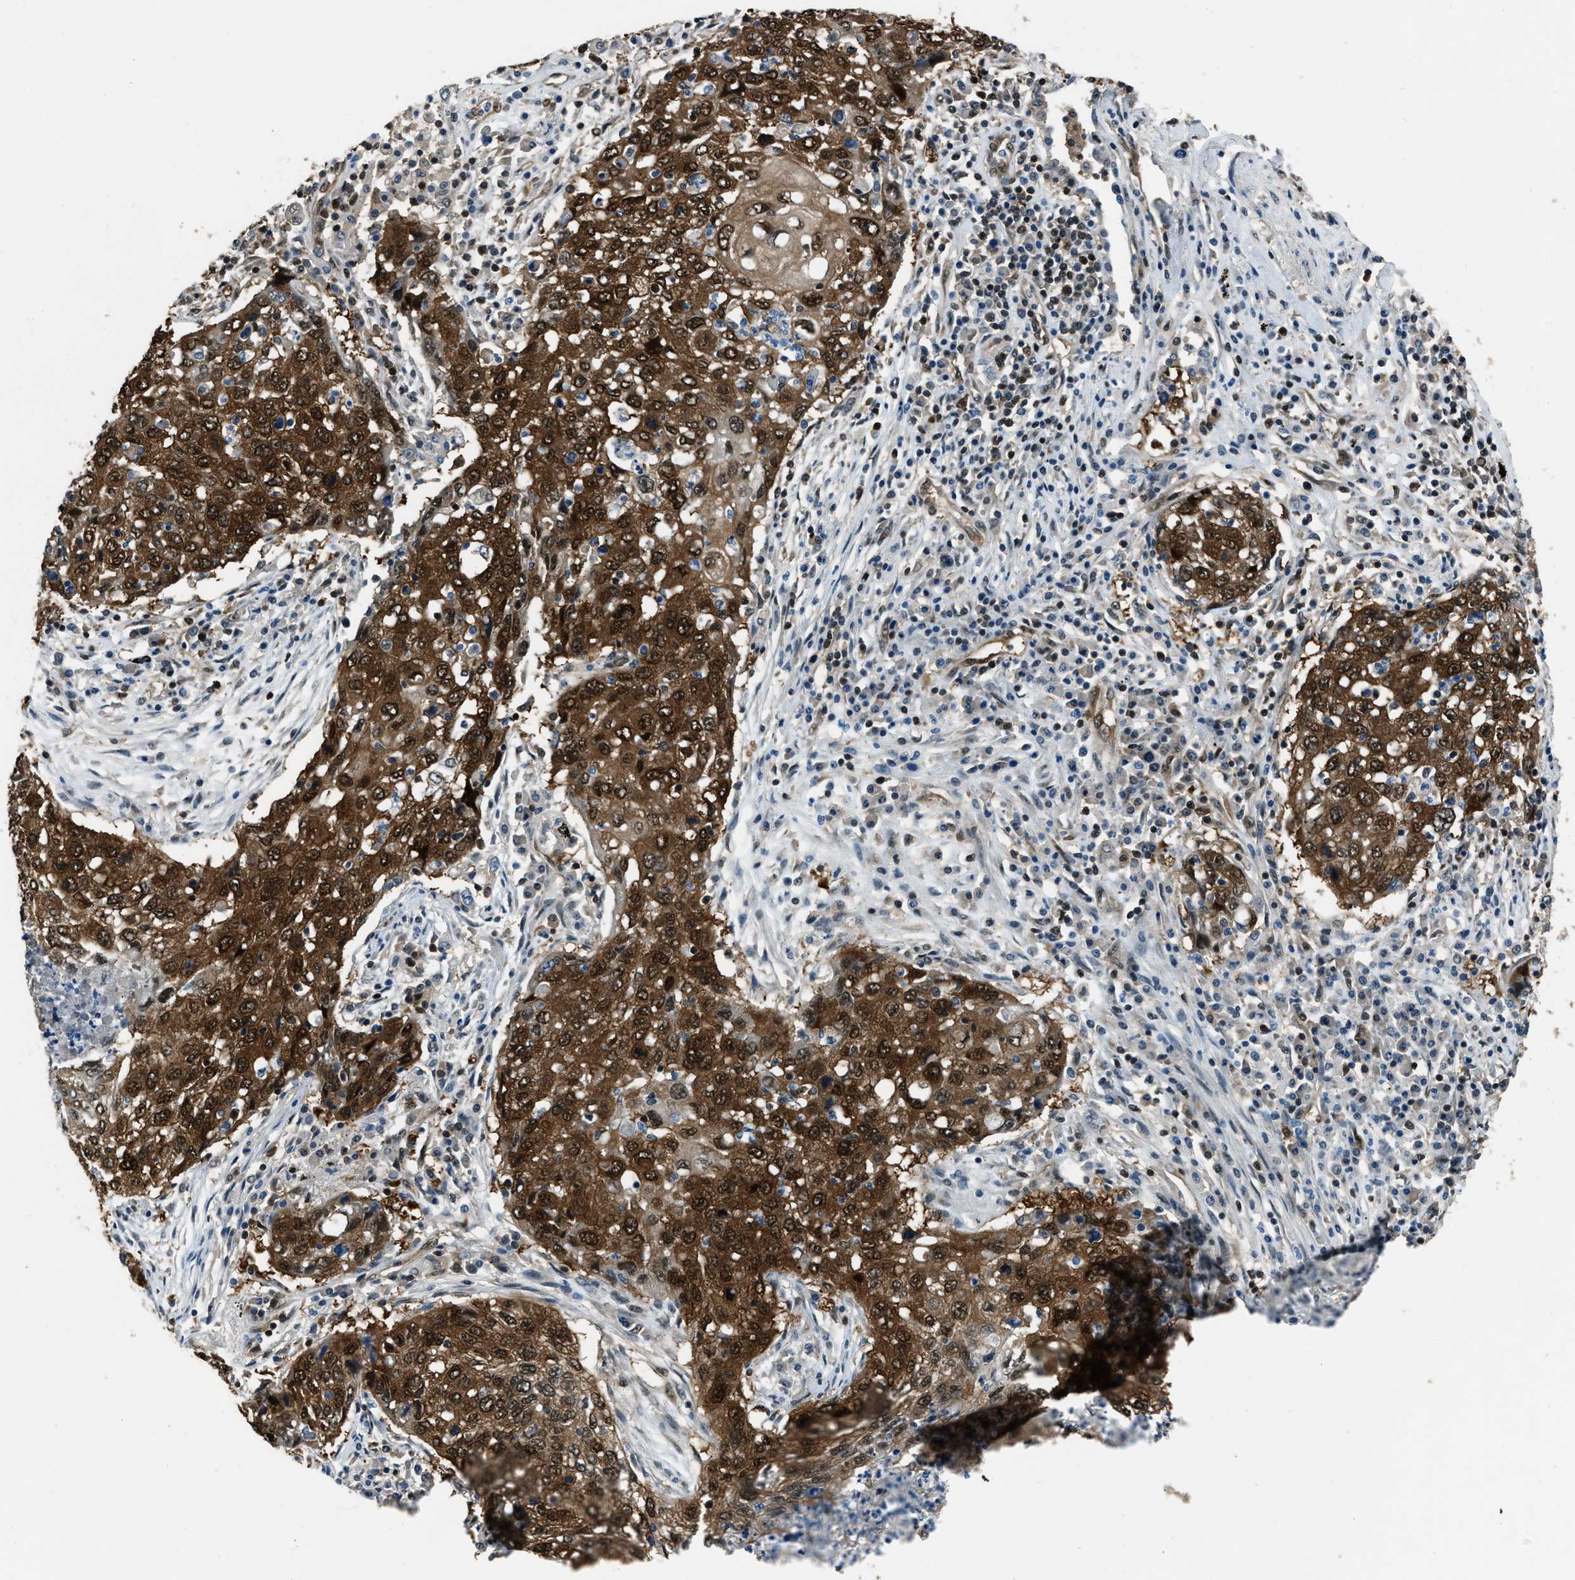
{"staining": {"intensity": "strong", "quantity": ">75%", "location": "cytoplasmic/membranous,nuclear"}, "tissue": "lung cancer", "cell_type": "Tumor cells", "image_type": "cancer", "snomed": [{"axis": "morphology", "description": "Squamous cell carcinoma, NOS"}, {"axis": "topography", "description": "Lung"}], "caption": "Human lung cancer (squamous cell carcinoma) stained with a brown dye shows strong cytoplasmic/membranous and nuclear positive expression in approximately >75% of tumor cells.", "gene": "NUDCD3", "patient": {"sex": "female", "age": 63}}